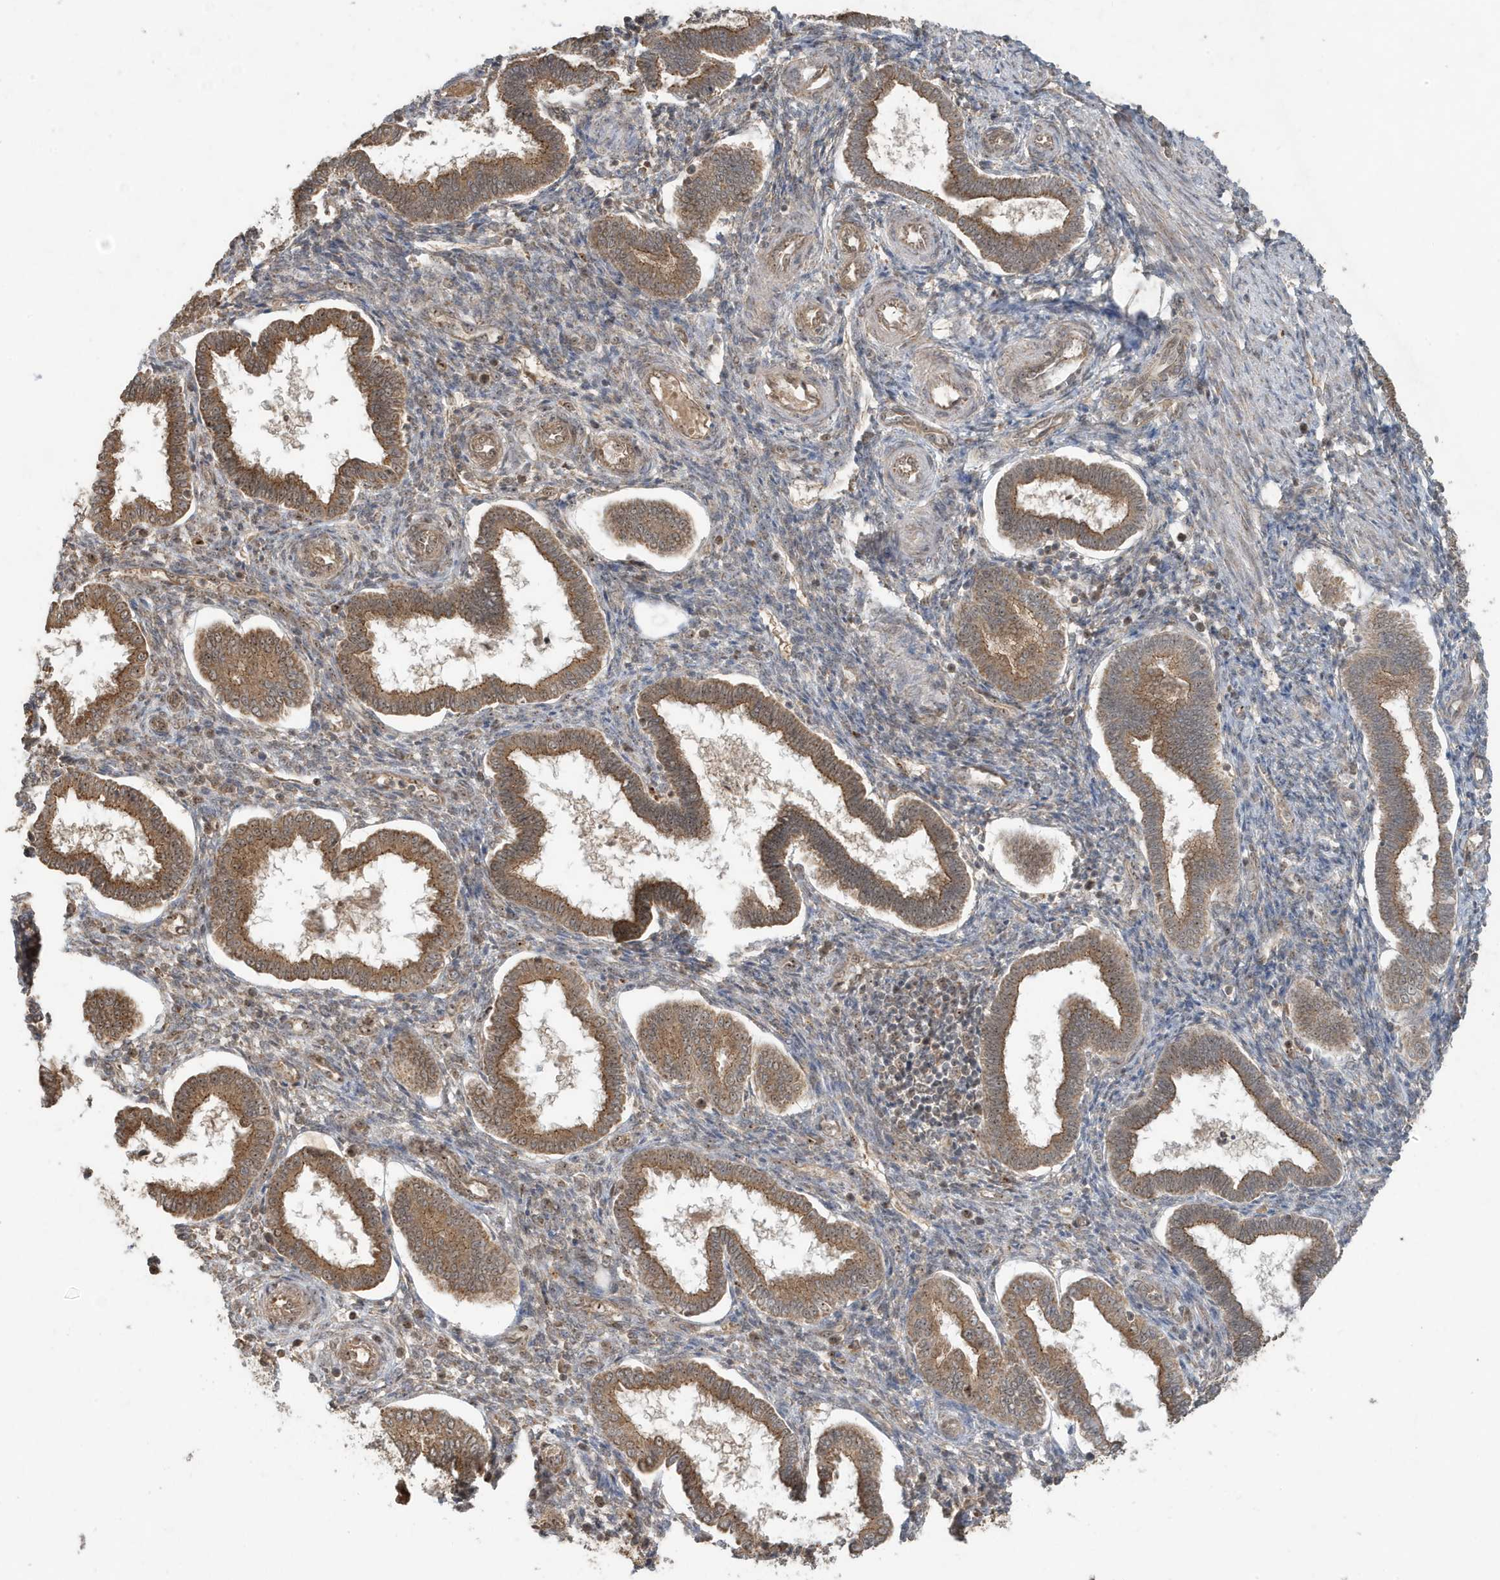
{"staining": {"intensity": "weak", "quantity": "25%-75%", "location": "cytoplasmic/membranous"}, "tissue": "endometrium", "cell_type": "Cells in endometrial stroma", "image_type": "normal", "snomed": [{"axis": "morphology", "description": "Normal tissue, NOS"}, {"axis": "topography", "description": "Endometrium"}], "caption": "Immunohistochemical staining of benign endometrium exhibits weak cytoplasmic/membranous protein expression in approximately 25%-75% of cells in endometrial stroma. Nuclei are stained in blue.", "gene": "ABCB9", "patient": {"sex": "female", "age": 24}}